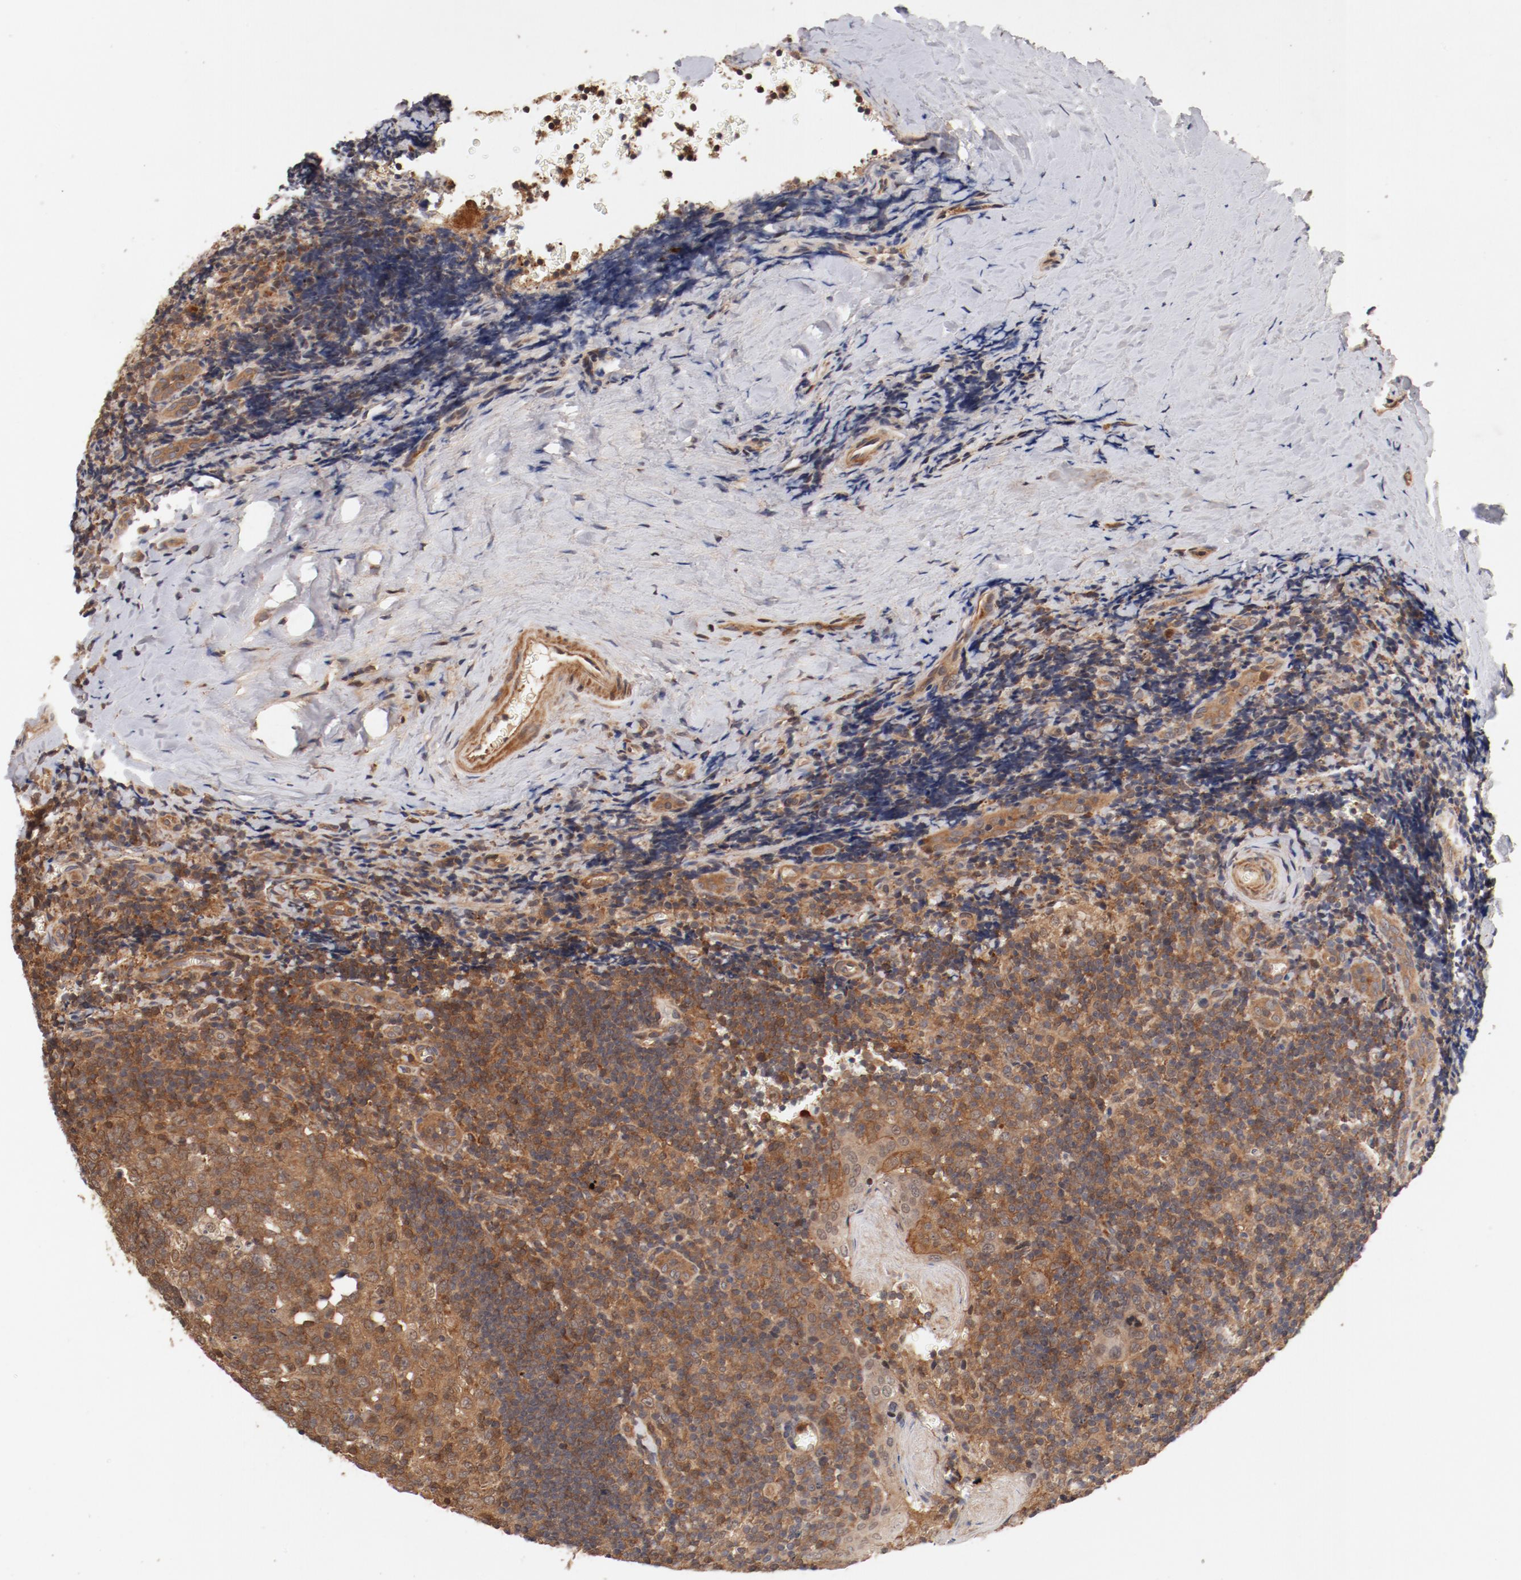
{"staining": {"intensity": "moderate", "quantity": ">75%", "location": "cytoplasmic/membranous"}, "tissue": "tonsil", "cell_type": "Germinal center cells", "image_type": "normal", "snomed": [{"axis": "morphology", "description": "Normal tissue, NOS"}, {"axis": "topography", "description": "Tonsil"}], "caption": "IHC histopathology image of normal tonsil: tonsil stained using IHC exhibits medium levels of moderate protein expression localized specifically in the cytoplasmic/membranous of germinal center cells, appearing as a cytoplasmic/membranous brown color.", "gene": "GUF1", "patient": {"sex": "male", "age": 20}}